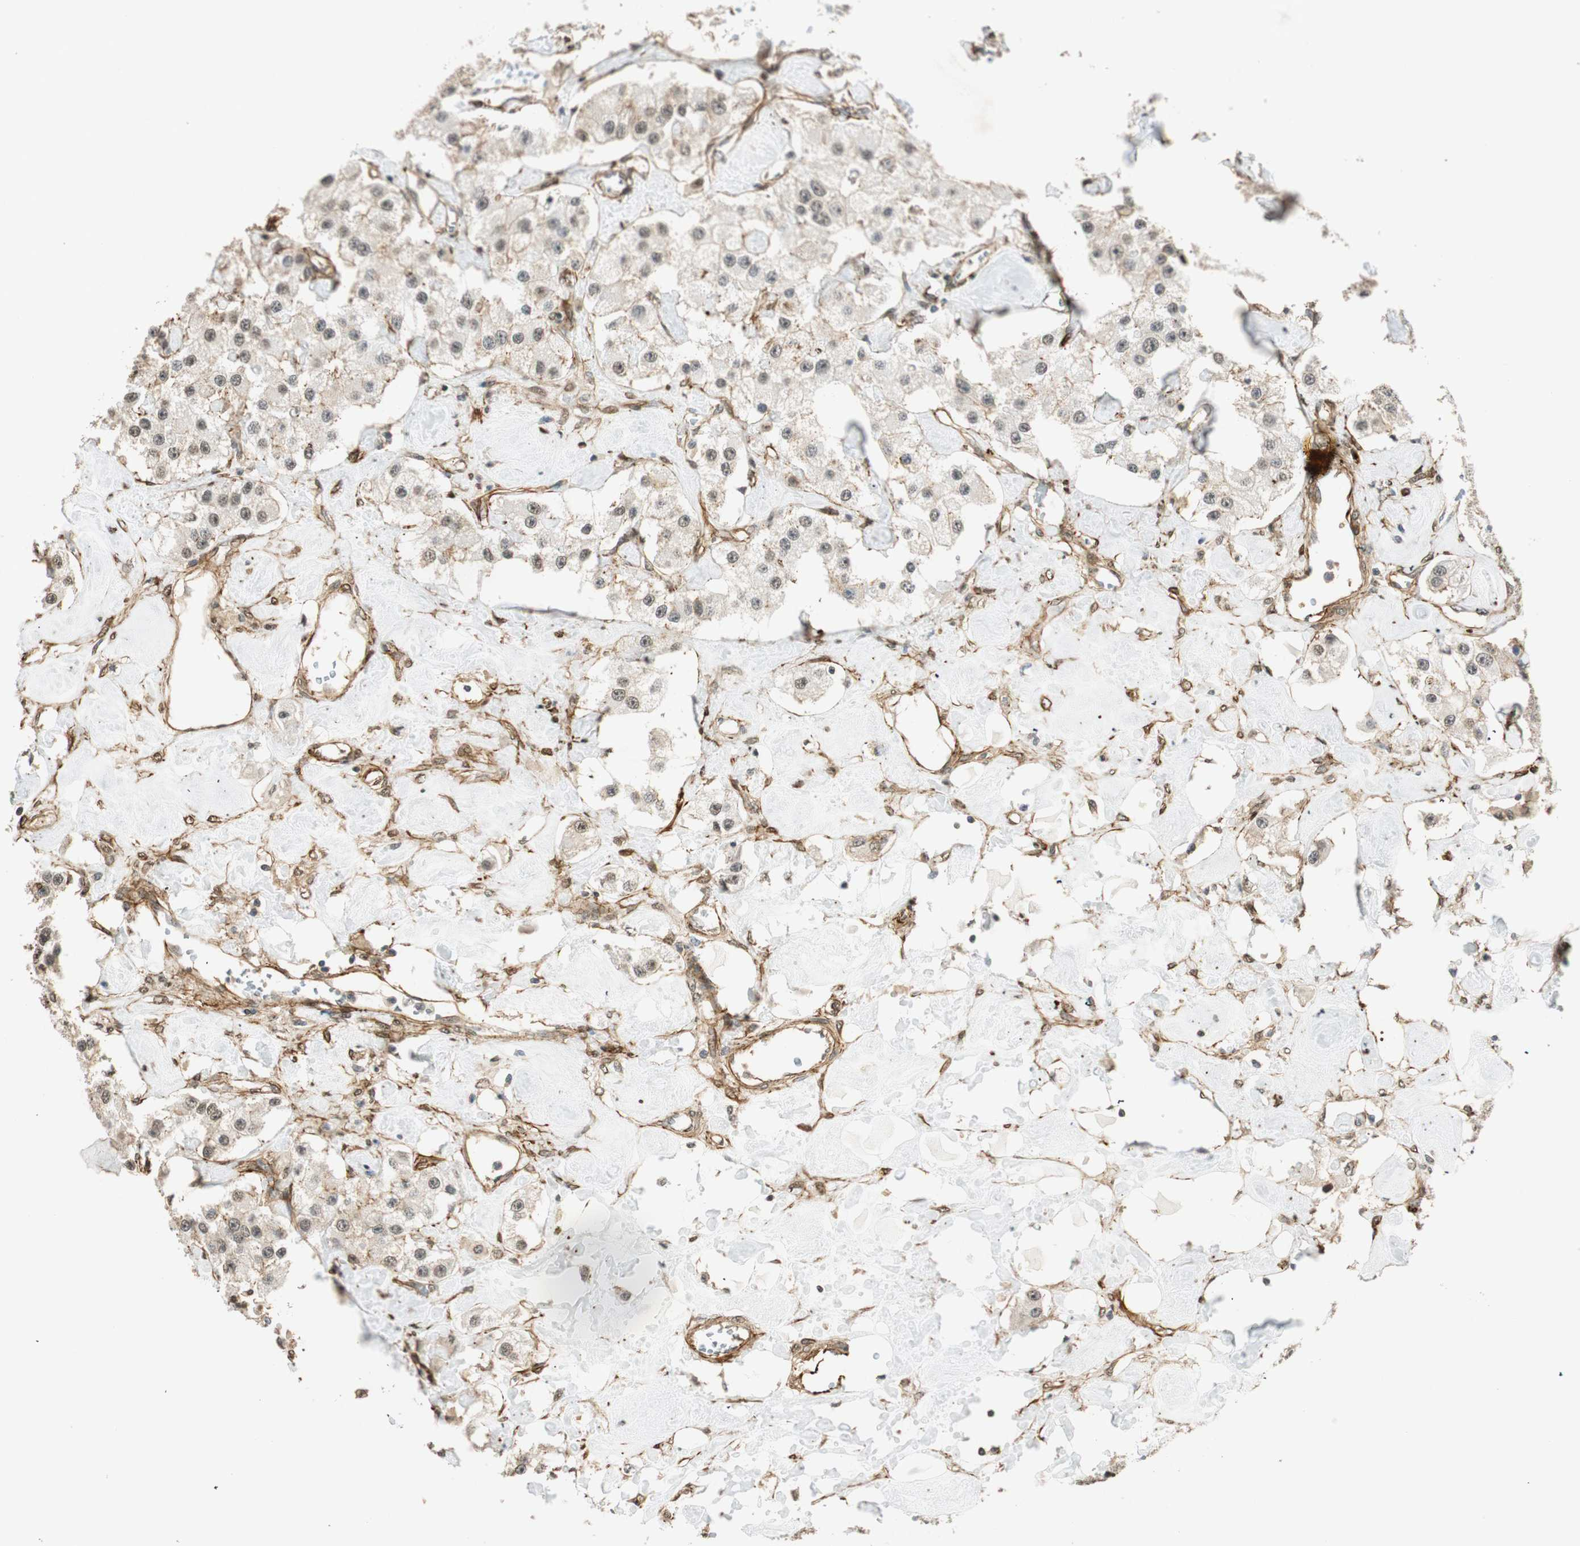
{"staining": {"intensity": "weak", "quantity": "<25%", "location": "cytoplasmic/membranous,nuclear"}, "tissue": "carcinoid", "cell_type": "Tumor cells", "image_type": "cancer", "snomed": [{"axis": "morphology", "description": "Carcinoid, malignant, NOS"}, {"axis": "topography", "description": "Pancreas"}], "caption": "Immunohistochemistry micrograph of neoplastic tissue: malignant carcinoid stained with DAB (3,3'-diaminobenzidine) displays no significant protein positivity in tumor cells. Nuclei are stained in blue.", "gene": "NES", "patient": {"sex": "male", "age": 41}}